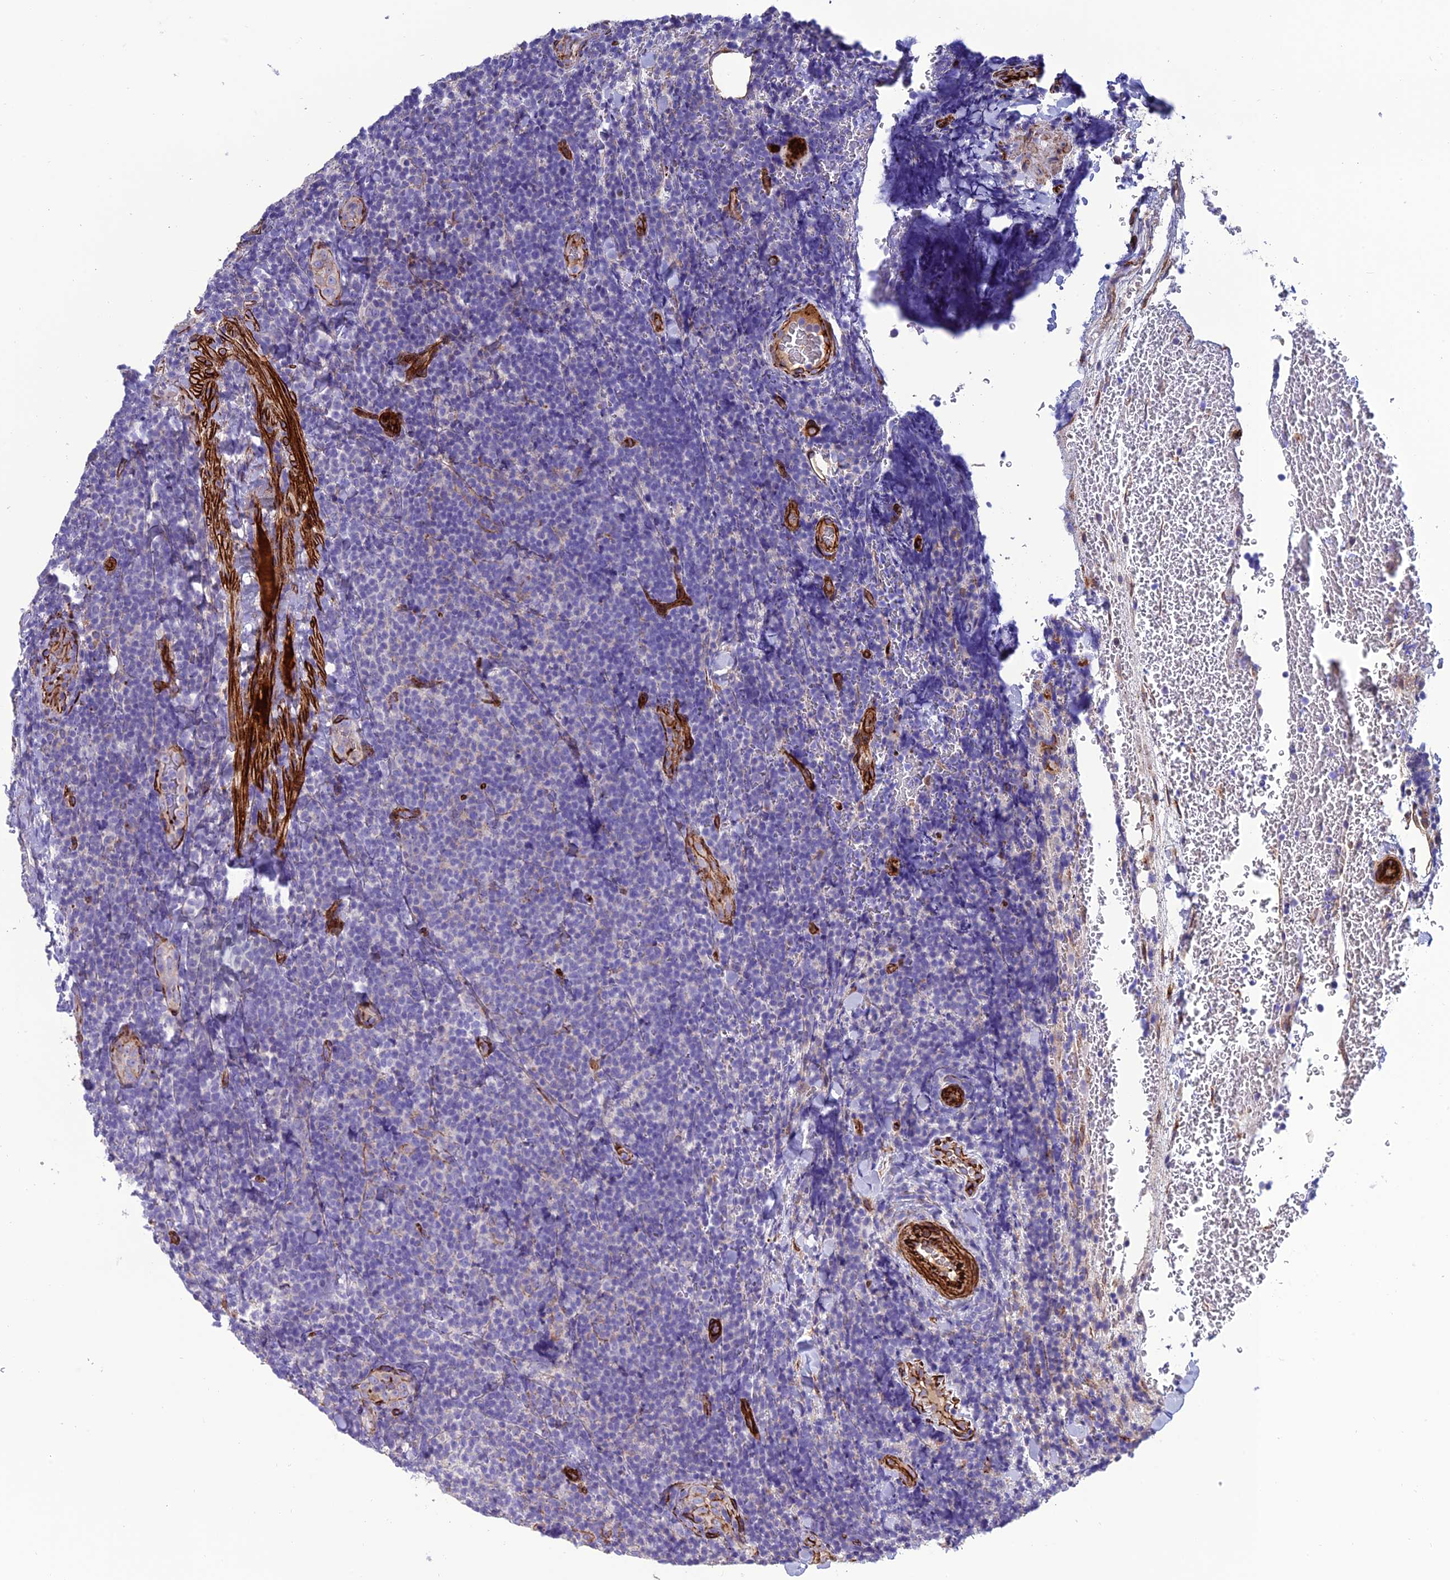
{"staining": {"intensity": "negative", "quantity": "none", "location": "none"}, "tissue": "lymphoma", "cell_type": "Tumor cells", "image_type": "cancer", "snomed": [{"axis": "morphology", "description": "Malignant lymphoma, non-Hodgkin's type, Low grade"}, {"axis": "topography", "description": "Lymph node"}], "caption": "IHC image of lymphoma stained for a protein (brown), which demonstrates no positivity in tumor cells.", "gene": "REX1BD", "patient": {"sex": "male", "age": 66}}